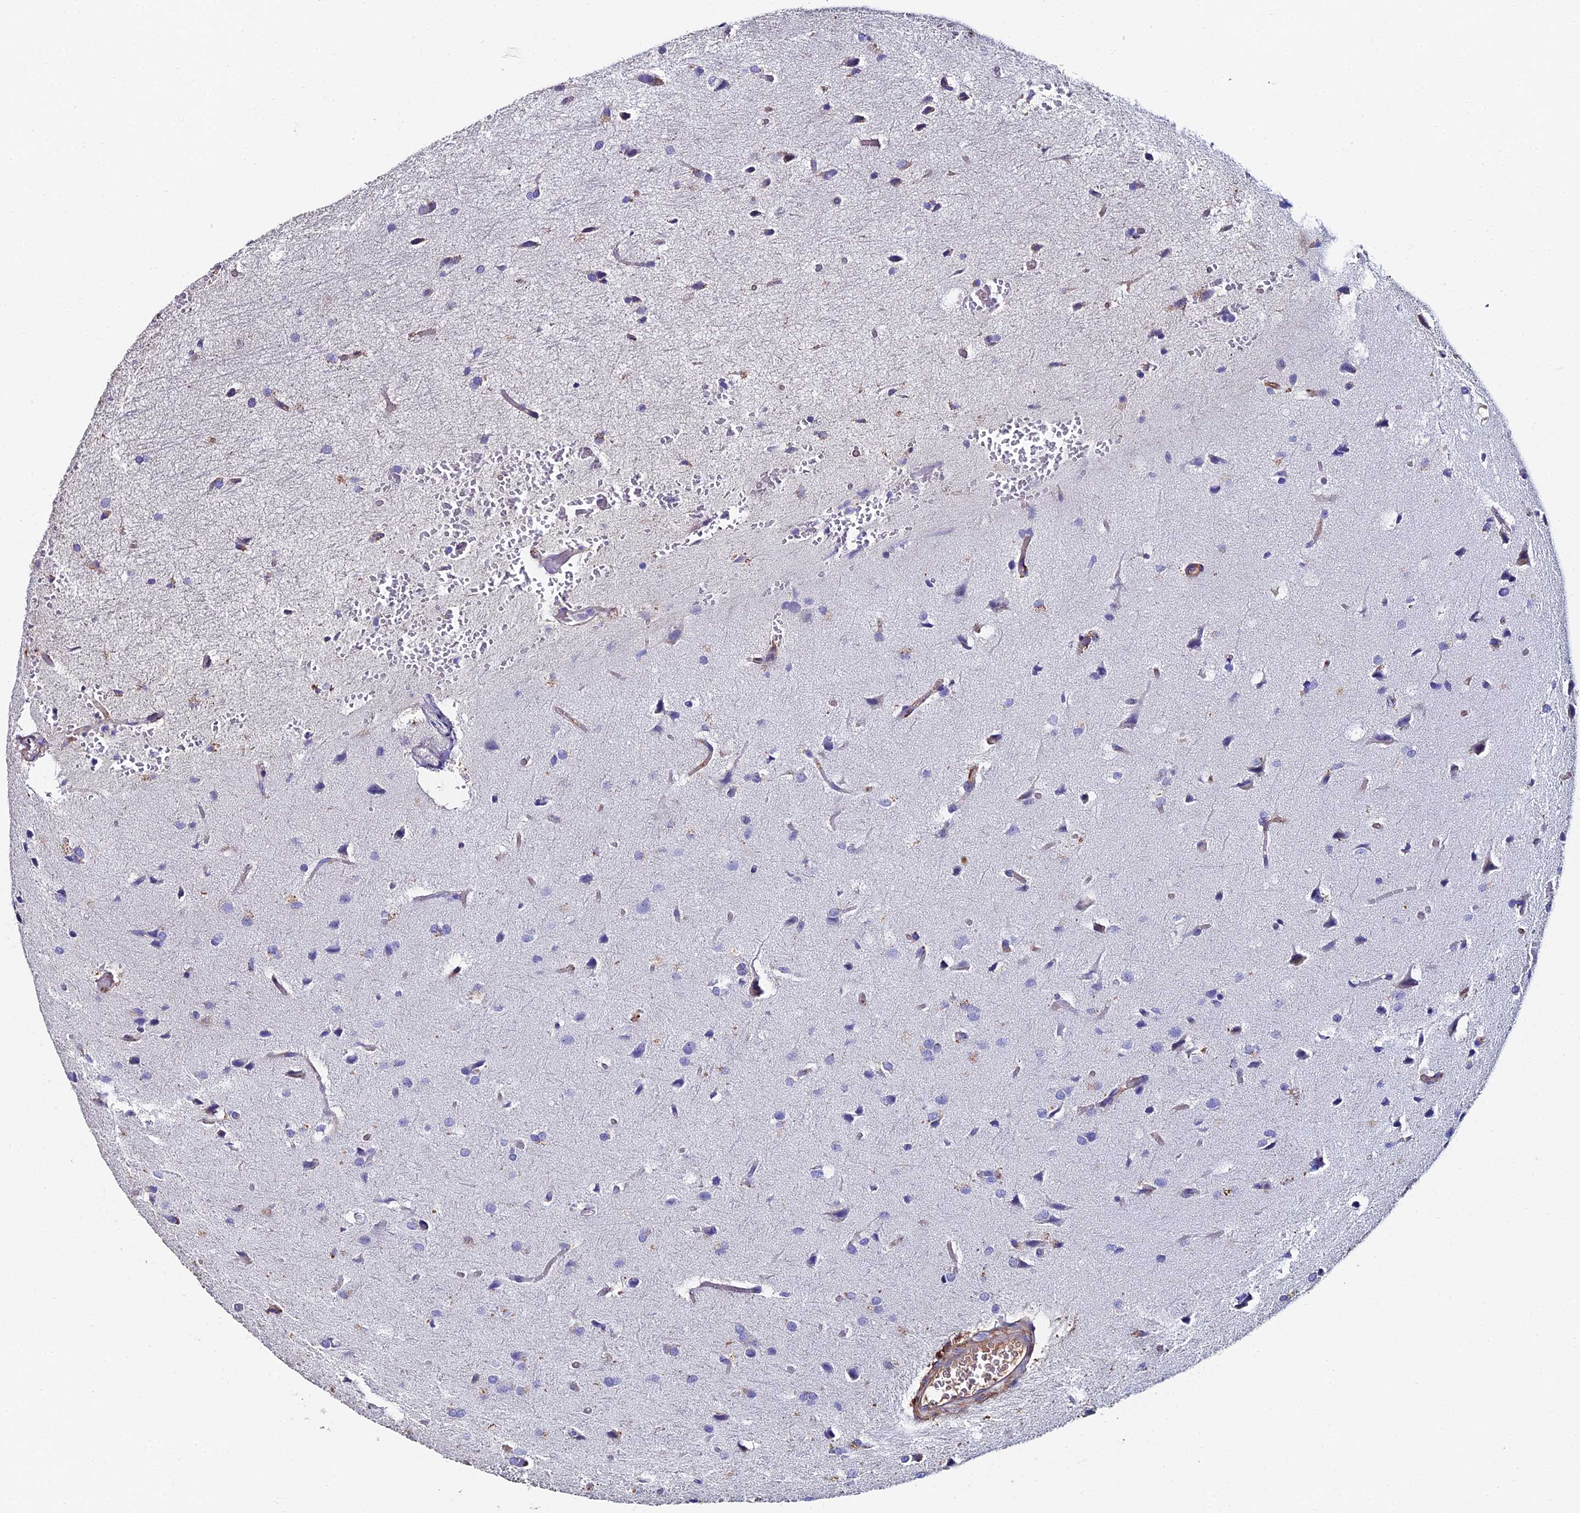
{"staining": {"intensity": "negative", "quantity": "none", "location": "none"}, "tissue": "glioma", "cell_type": "Tumor cells", "image_type": "cancer", "snomed": [{"axis": "morphology", "description": "Glioma, malignant, High grade"}, {"axis": "topography", "description": "Brain"}], "caption": "The image reveals no staining of tumor cells in glioma. Nuclei are stained in blue.", "gene": "C6", "patient": {"sex": "female", "age": 50}}